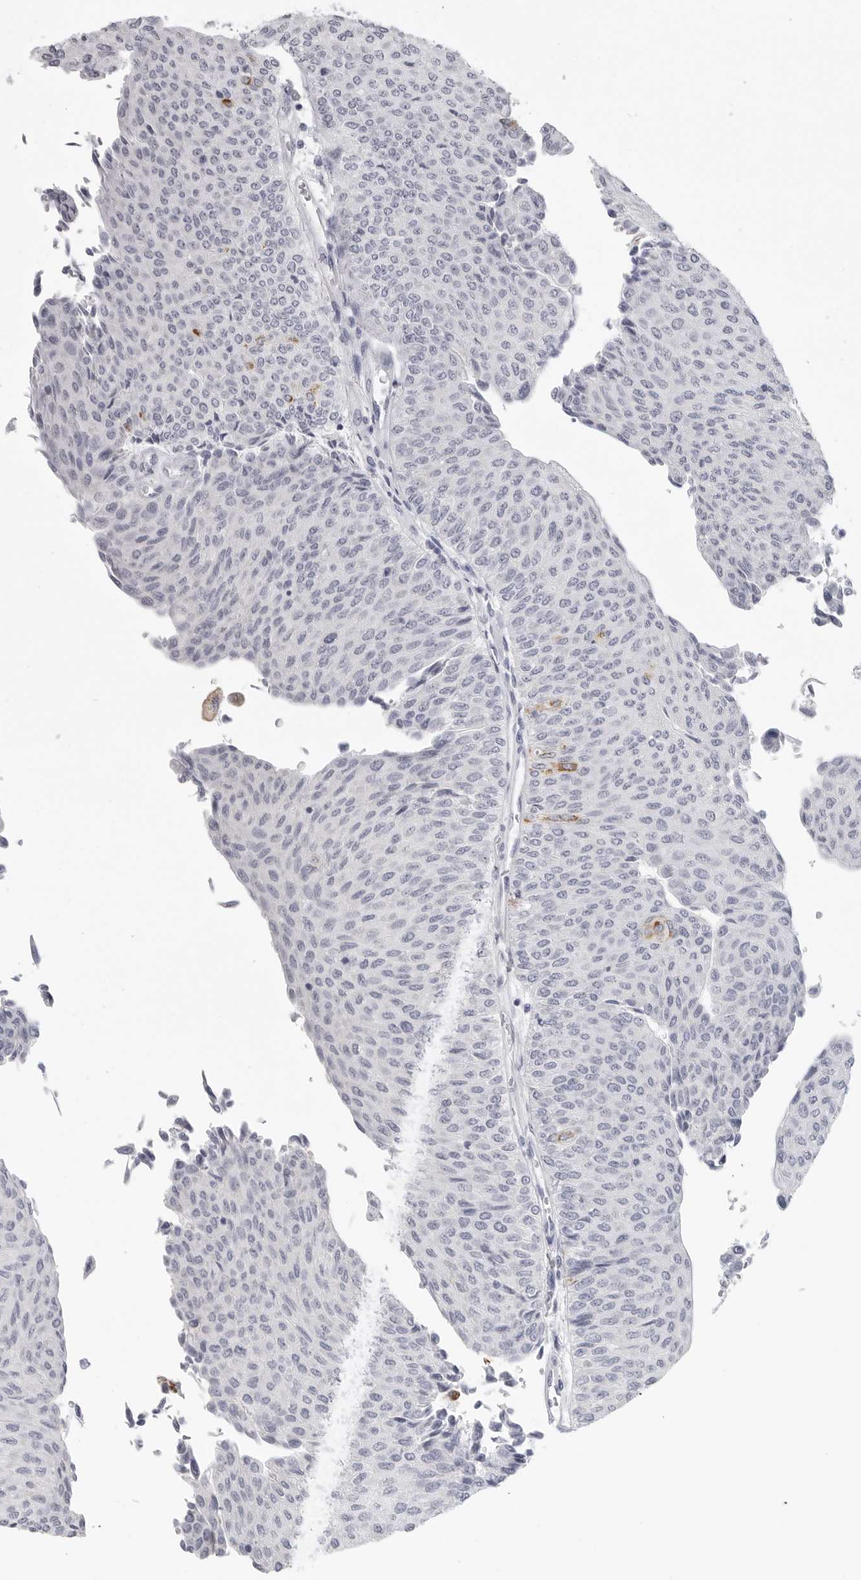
{"staining": {"intensity": "strong", "quantity": "<25%", "location": "cytoplasmic/membranous"}, "tissue": "urothelial cancer", "cell_type": "Tumor cells", "image_type": "cancer", "snomed": [{"axis": "morphology", "description": "Urothelial carcinoma, Low grade"}, {"axis": "topography", "description": "Urinary bladder"}], "caption": "Human urothelial cancer stained with a brown dye reveals strong cytoplasmic/membranous positive expression in about <25% of tumor cells.", "gene": "HMGCS2", "patient": {"sex": "male", "age": 78}}